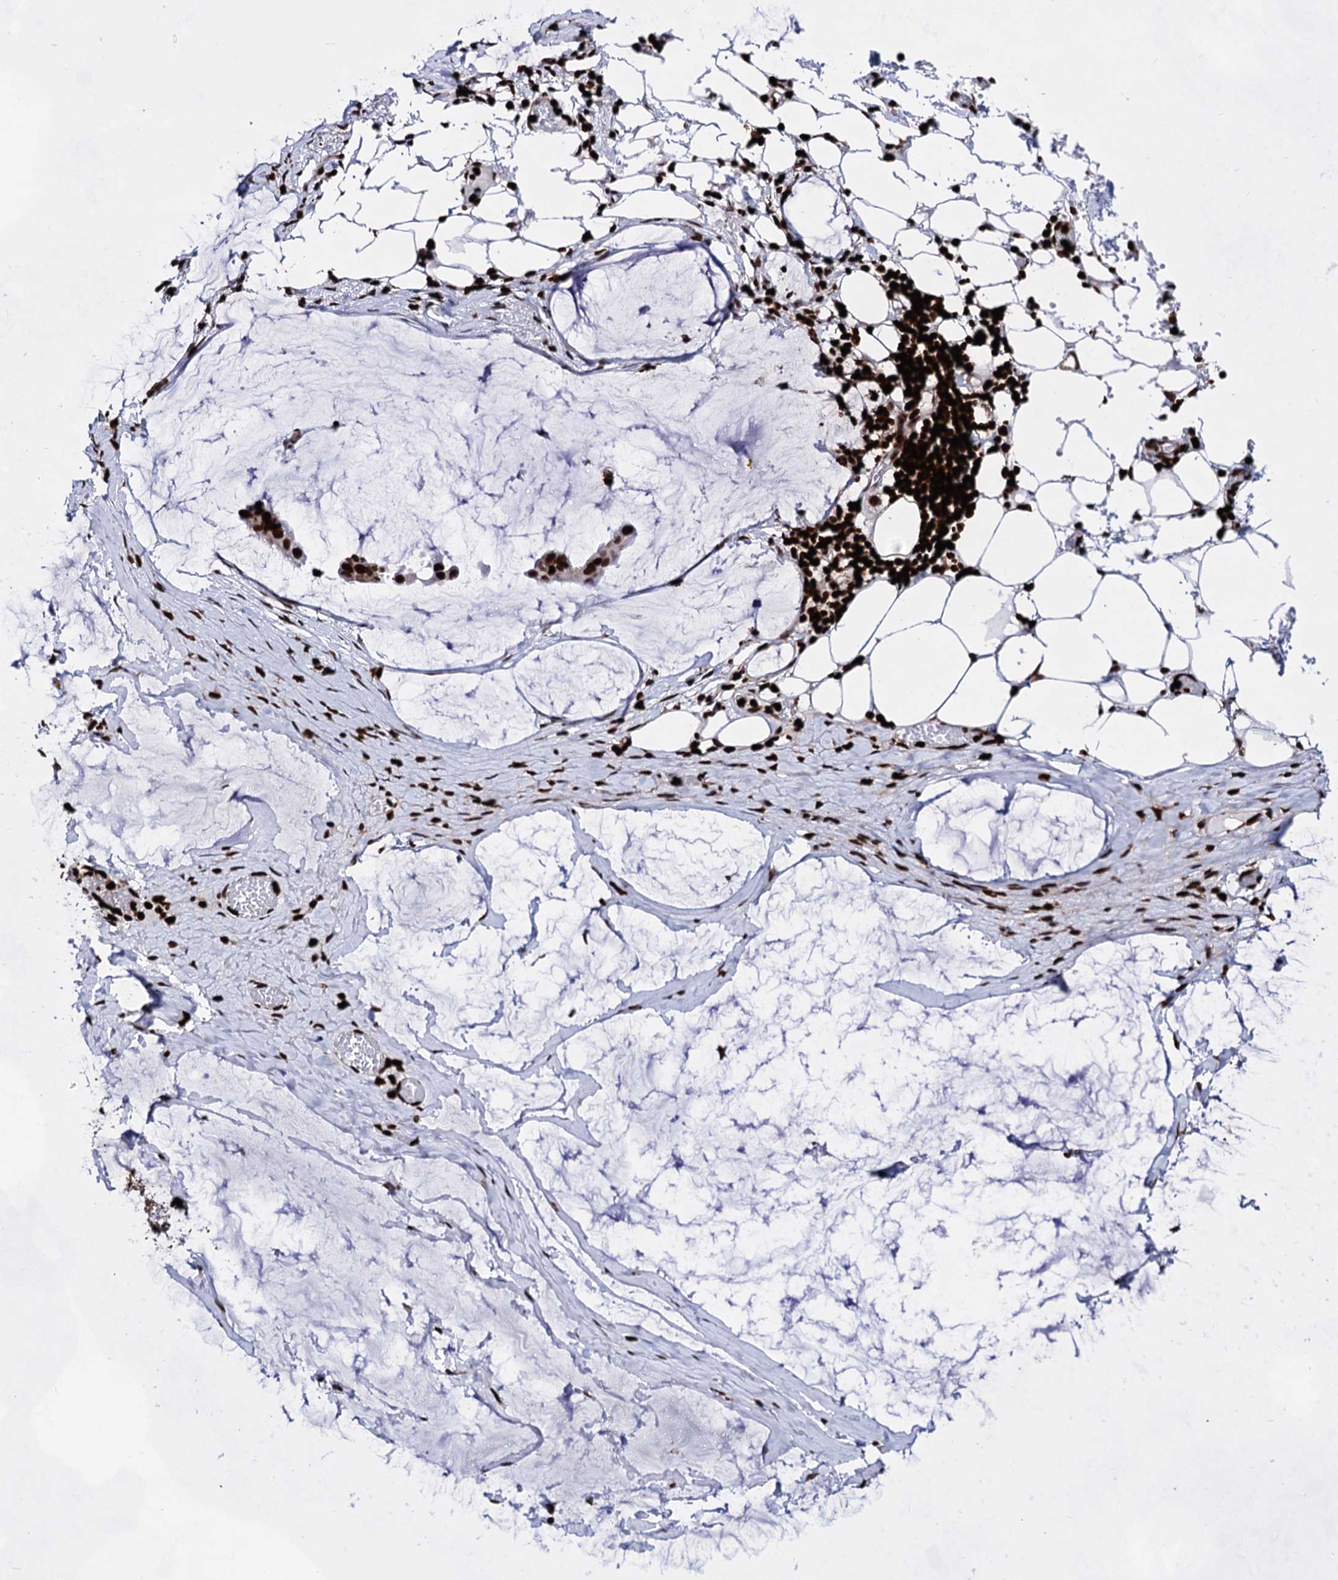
{"staining": {"intensity": "strong", "quantity": ">75%", "location": "nuclear"}, "tissue": "ovarian cancer", "cell_type": "Tumor cells", "image_type": "cancer", "snomed": [{"axis": "morphology", "description": "Cystadenocarcinoma, mucinous, NOS"}, {"axis": "topography", "description": "Ovary"}], "caption": "About >75% of tumor cells in ovarian cancer exhibit strong nuclear protein positivity as visualized by brown immunohistochemical staining.", "gene": "HMGB2", "patient": {"sex": "female", "age": 73}}